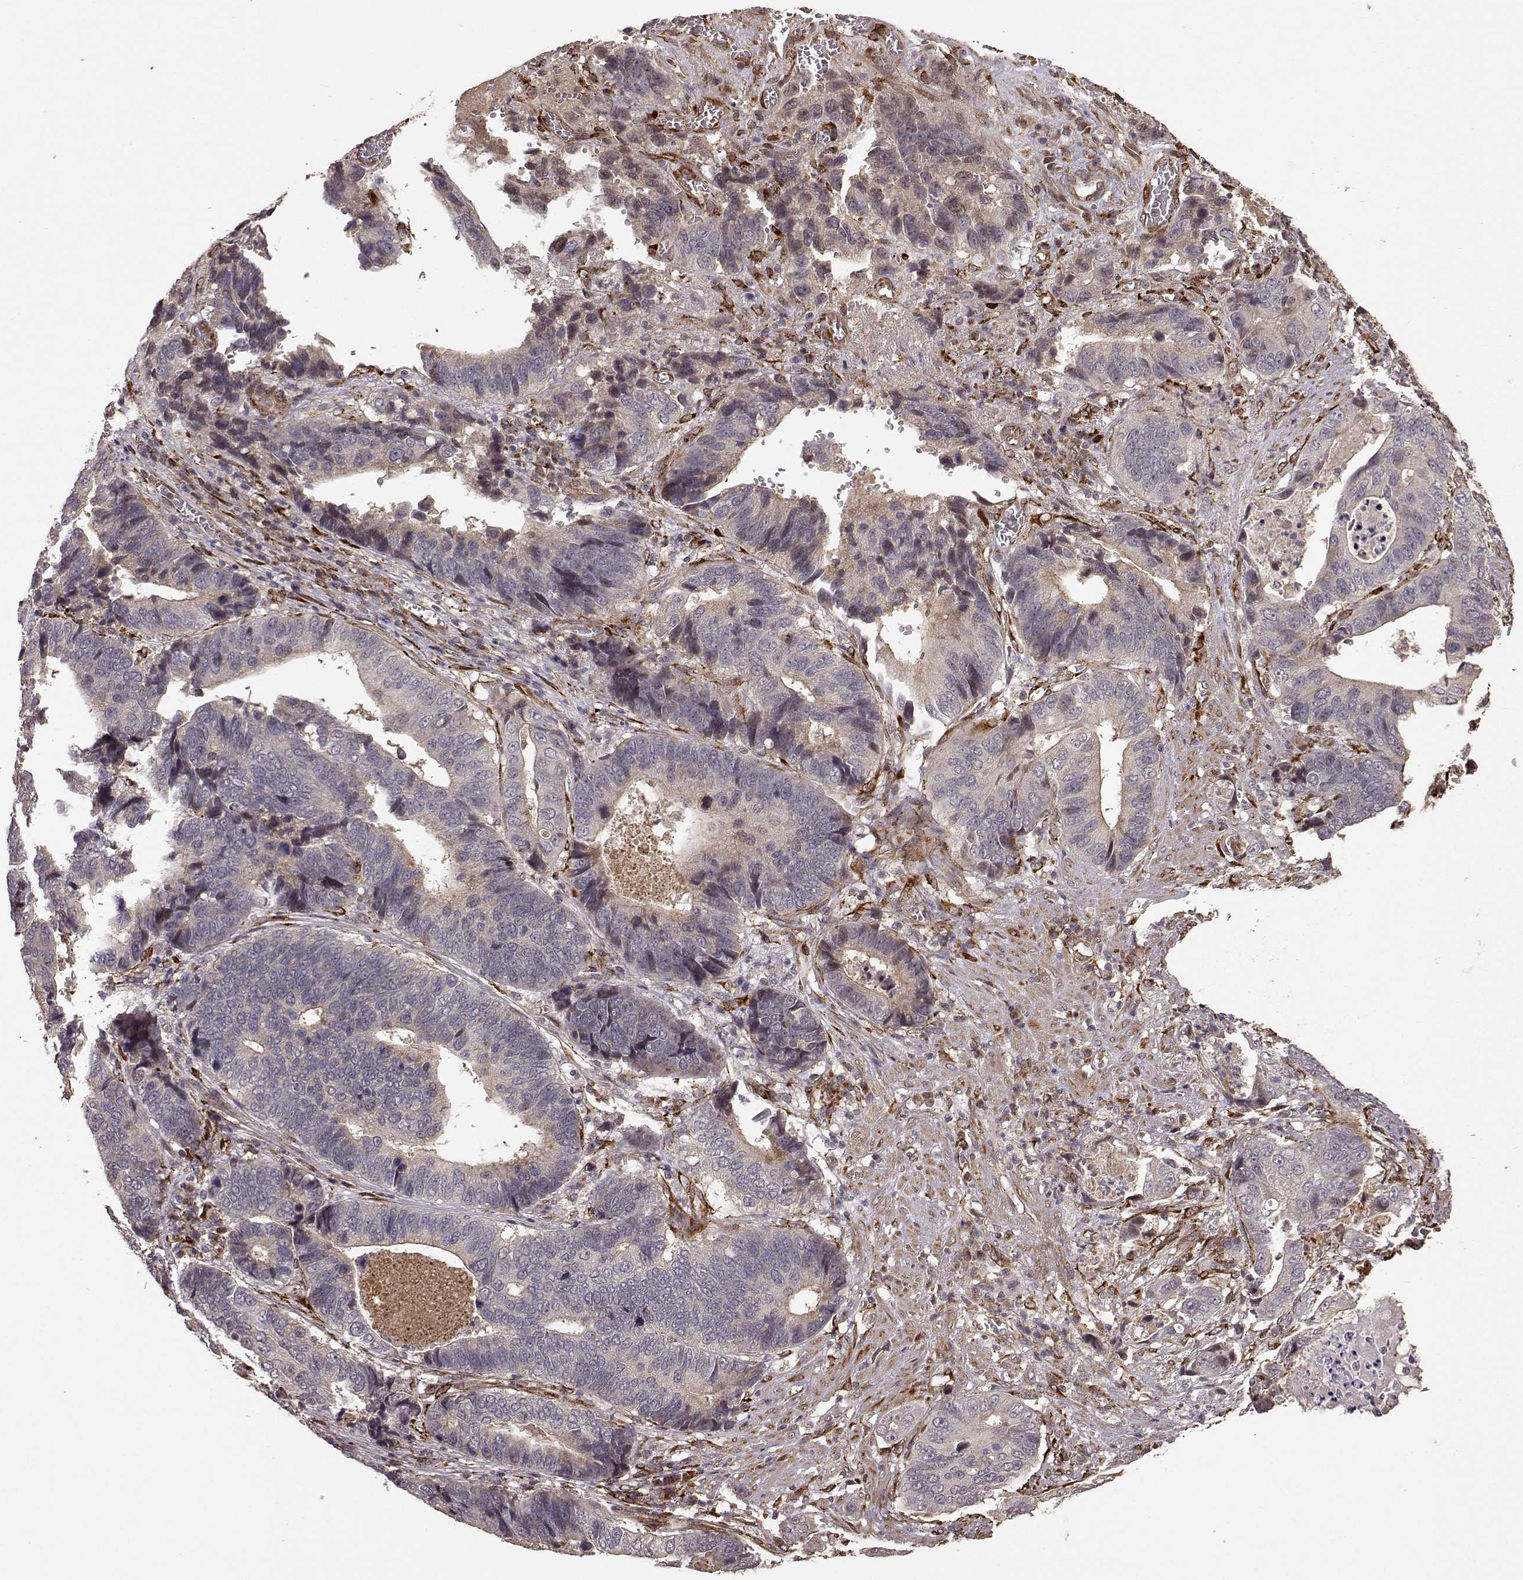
{"staining": {"intensity": "negative", "quantity": "none", "location": "none"}, "tissue": "stomach cancer", "cell_type": "Tumor cells", "image_type": "cancer", "snomed": [{"axis": "morphology", "description": "Adenocarcinoma, NOS"}, {"axis": "topography", "description": "Stomach"}], "caption": "Immunohistochemical staining of stomach adenocarcinoma demonstrates no significant staining in tumor cells.", "gene": "FSTL1", "patient": {"sex": "male", "age": 84}}